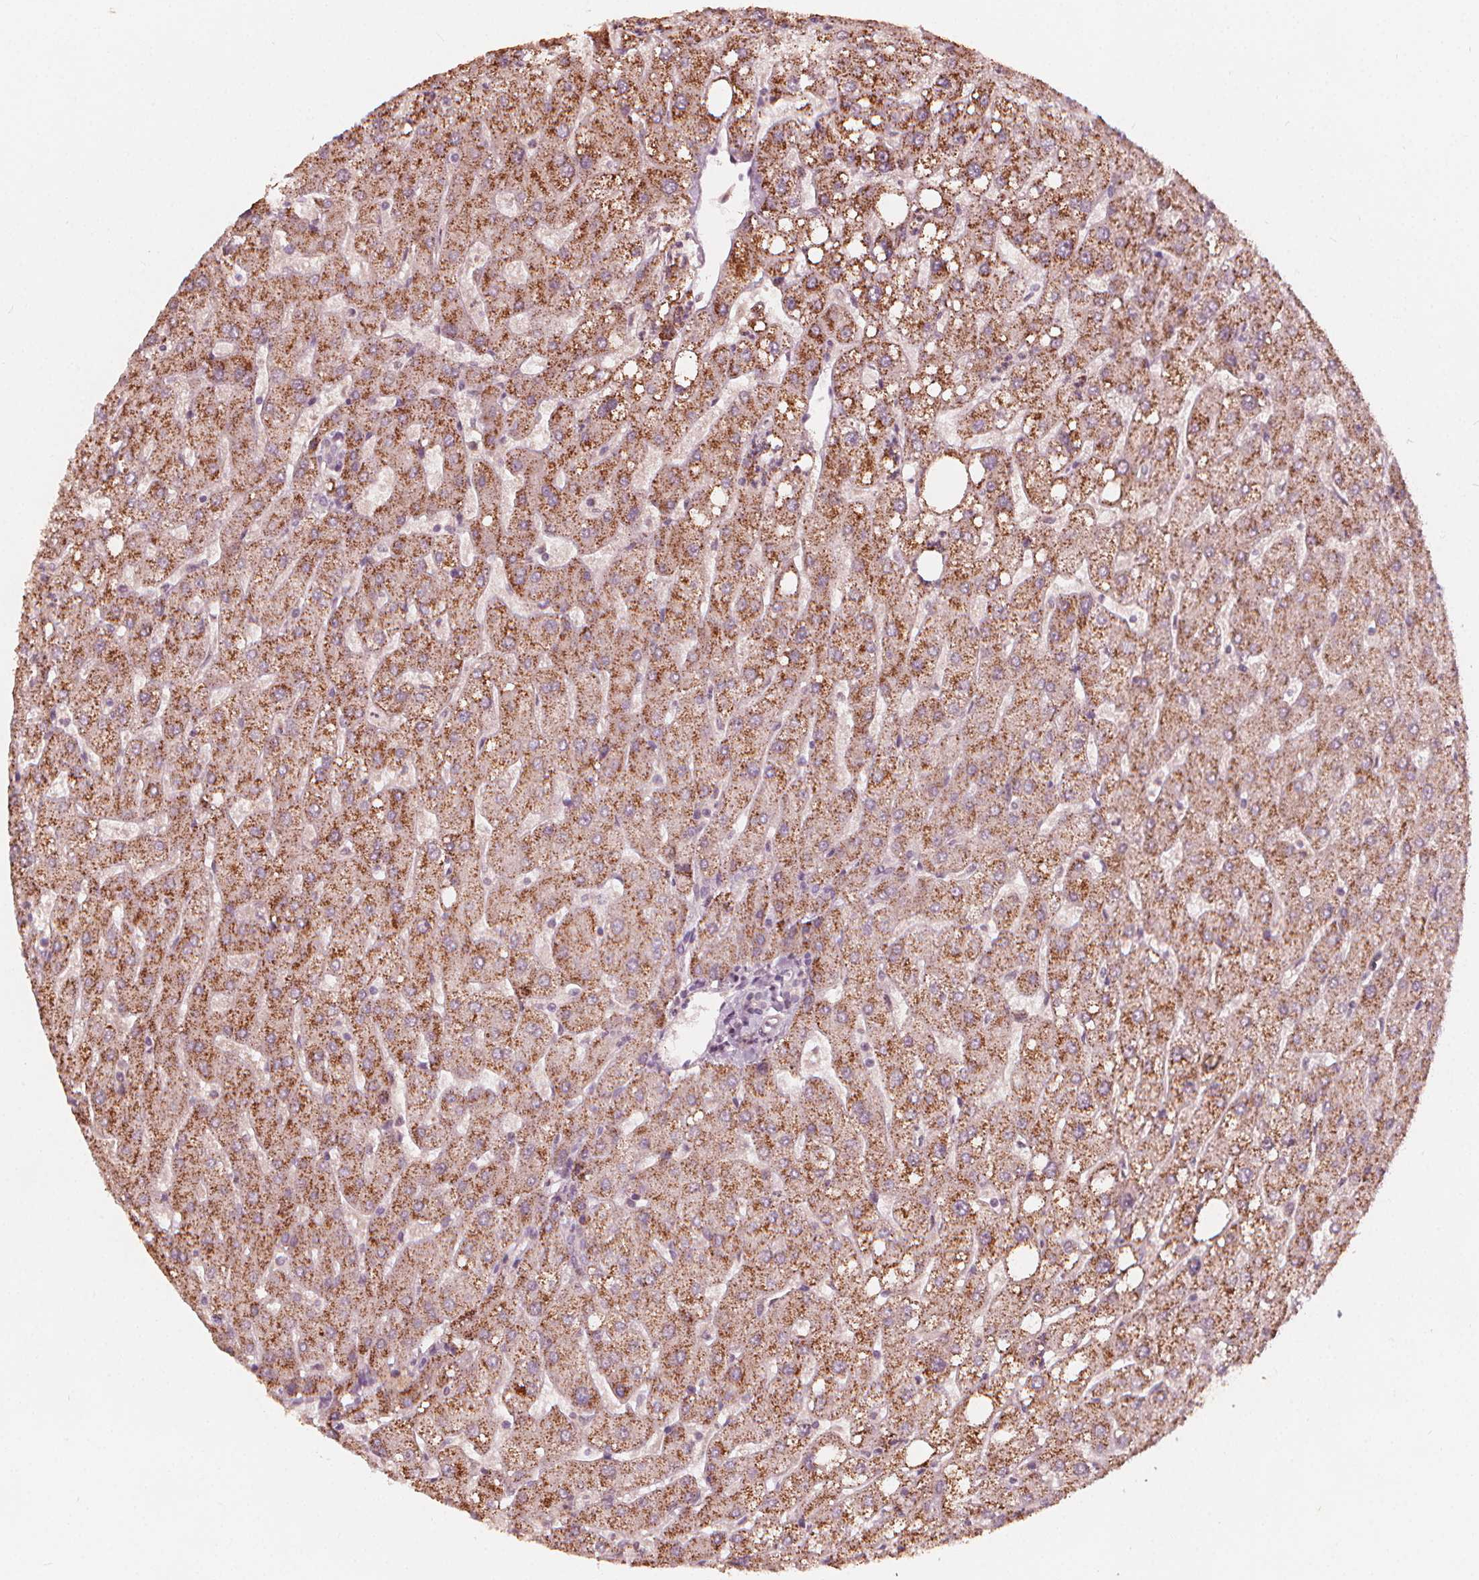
{"staining": {"intensity": "negative", "quantity": "none", "location": "none"}, "tissue": "liver", "cell_type": "Cholangiocytes", "image_type": "normal", "snomed": [{"axis": "morphology", "description": "Normal tissue, NOS"}, {"axis": "topography", "description": "Liver"}], "caption": "This is a image of immunohistochemistry (IHC) staining of unremarkable liver, which shows no expression in cholangiocytes. (Brightfield microscopy of DAB (3,3'-diaminobenzidine) IHC at high magnification).", "gene": "NPC1L1", "patient": {"sex": "male", "age": 67}}